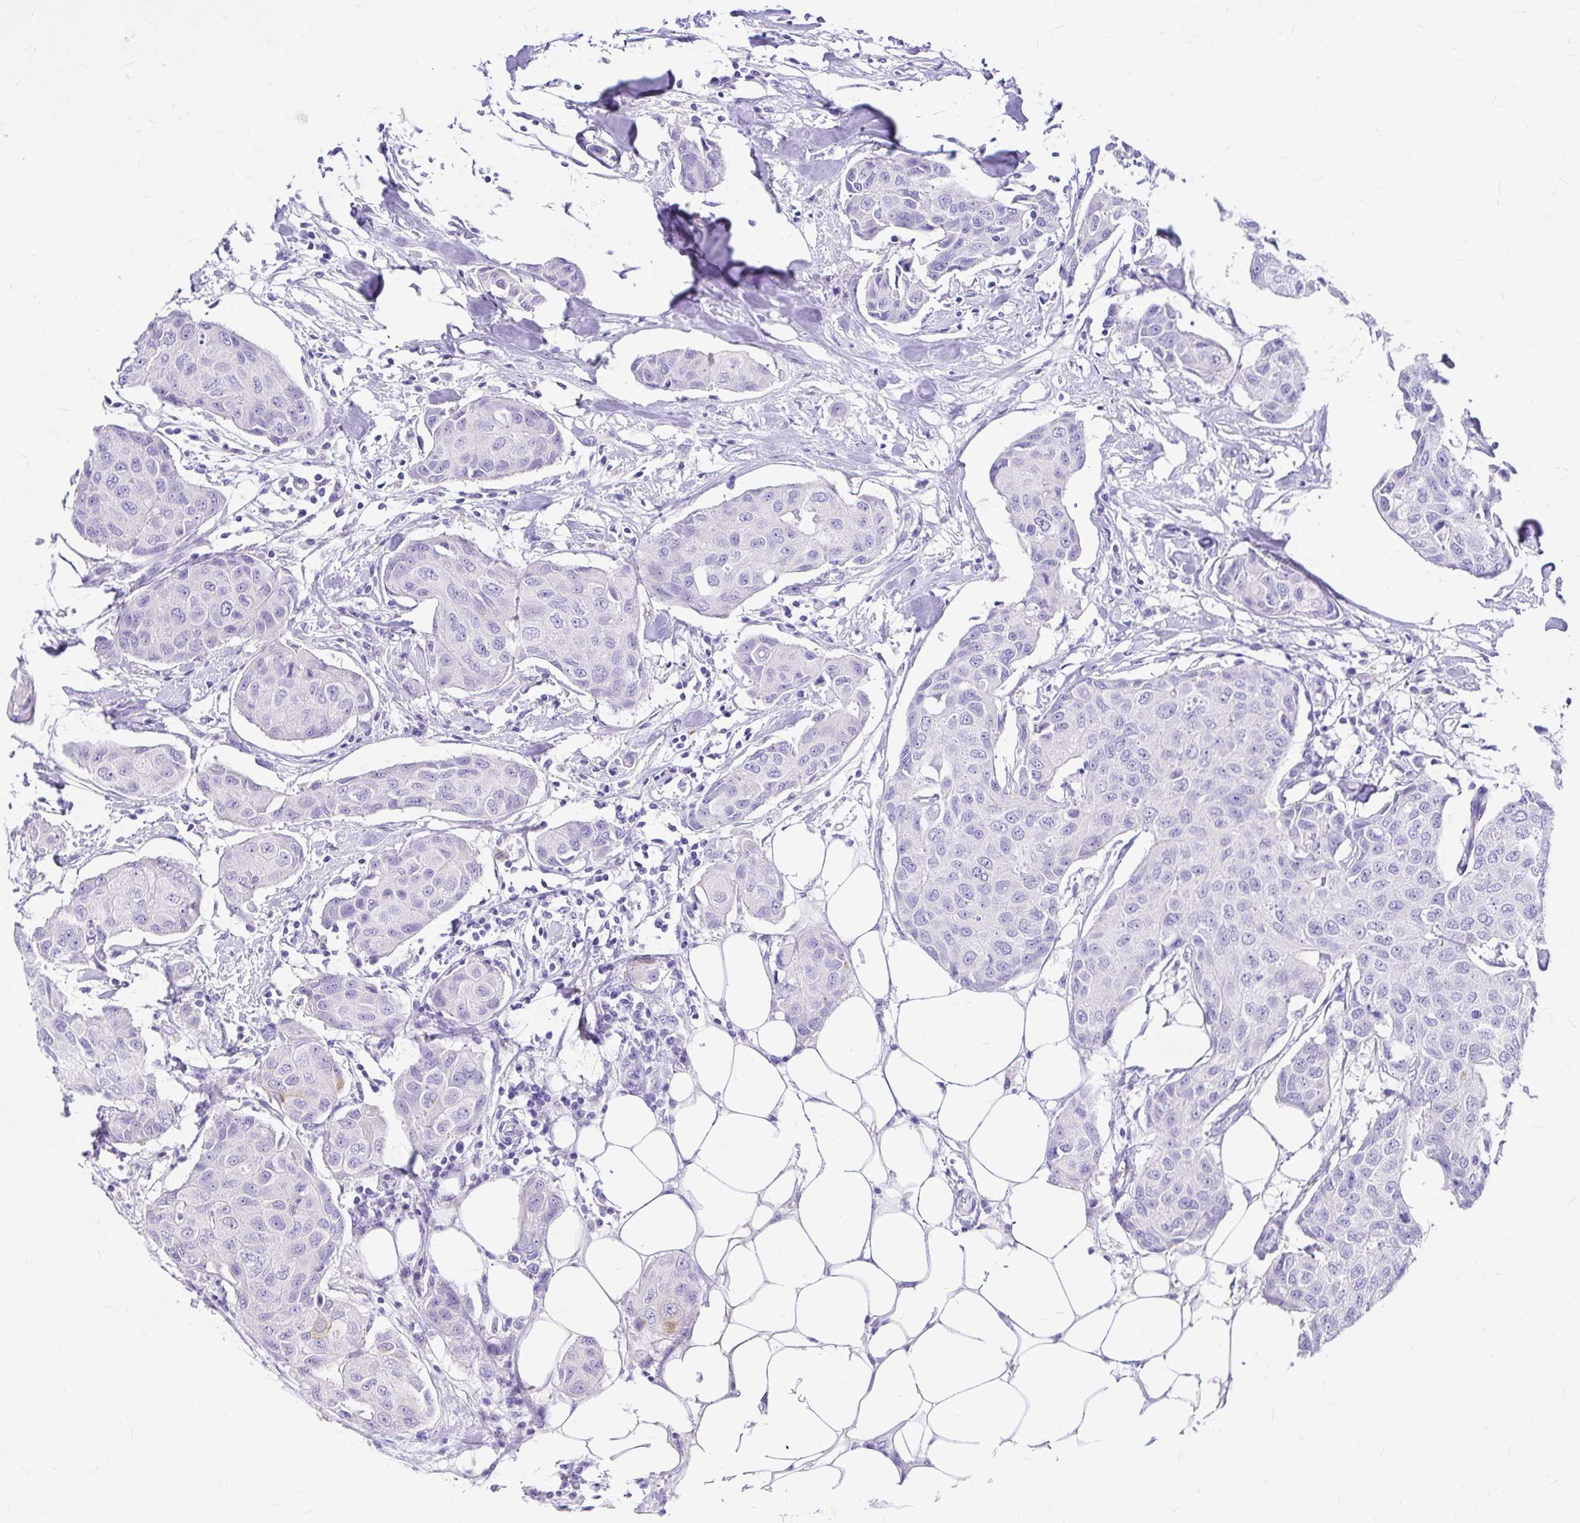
{"staining": {"intensity": "negative", "quantity": "none", "location": "none"}, "tissue": "breast cancer", "cell_type": "Tumor cells", "image_type": "cancer", "snomed": [{"axis": "morphology", "description": "Duct carcinoma"}, {"axis": "topography", "description": "Breast"}, {"axis": "topography", "description": "Lymph node"}], "caption": "The micrograph reveals no significant staining in tumor cells of invasive ductal carcinoma (breast).", "gene": "CLEC1B", "patient": {"sex": "female", "age": 80}}